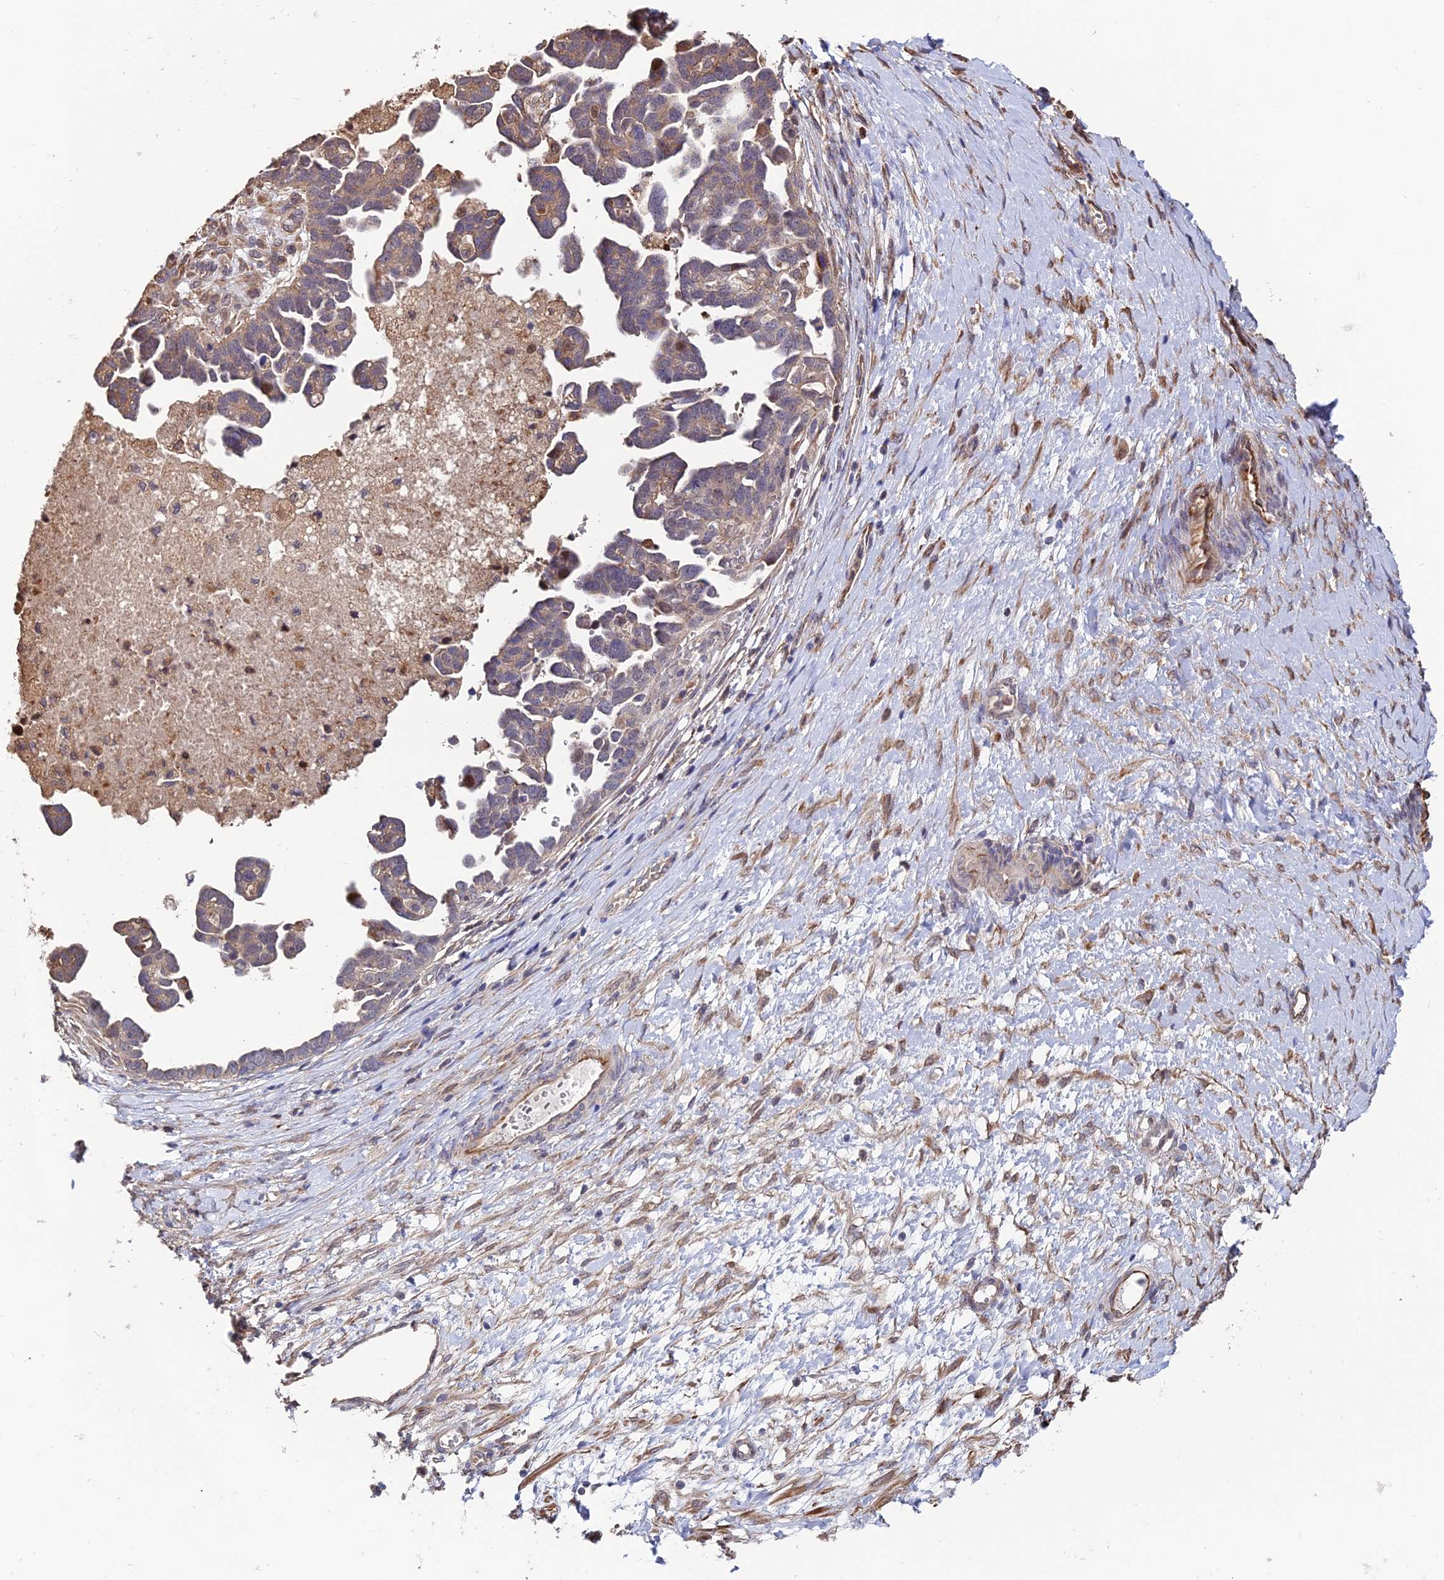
{"staining": {"intensity": "weak", "quantity": "25%-75%", "location": "cytoplasmic/membranous"}, "tissue": "ovarian cancer", "cell_type": "Tumor cells", "image_type": "cancer", "snomed": [{"axis": "morphology", "description": "Cystadenocarcinoma, serous, NOS"}, {"axis": "topography", "description": "Ovary"}], "caption": "IHC staining of ovarian cancer, which reveals low levels of weak cytoplasmic/membranous positivity in approximately 25%-75% of tumor cells indicating weak cytoplasmic/membranous protein positivity. The staining was performed using DAB (3,3'-diaminobenzidine) (brown) for protein detection and nuclei were counterstained in hematoxylin (blue).", "gene": "ACTR5", "patient": {"sex": "female", "age": 54}}